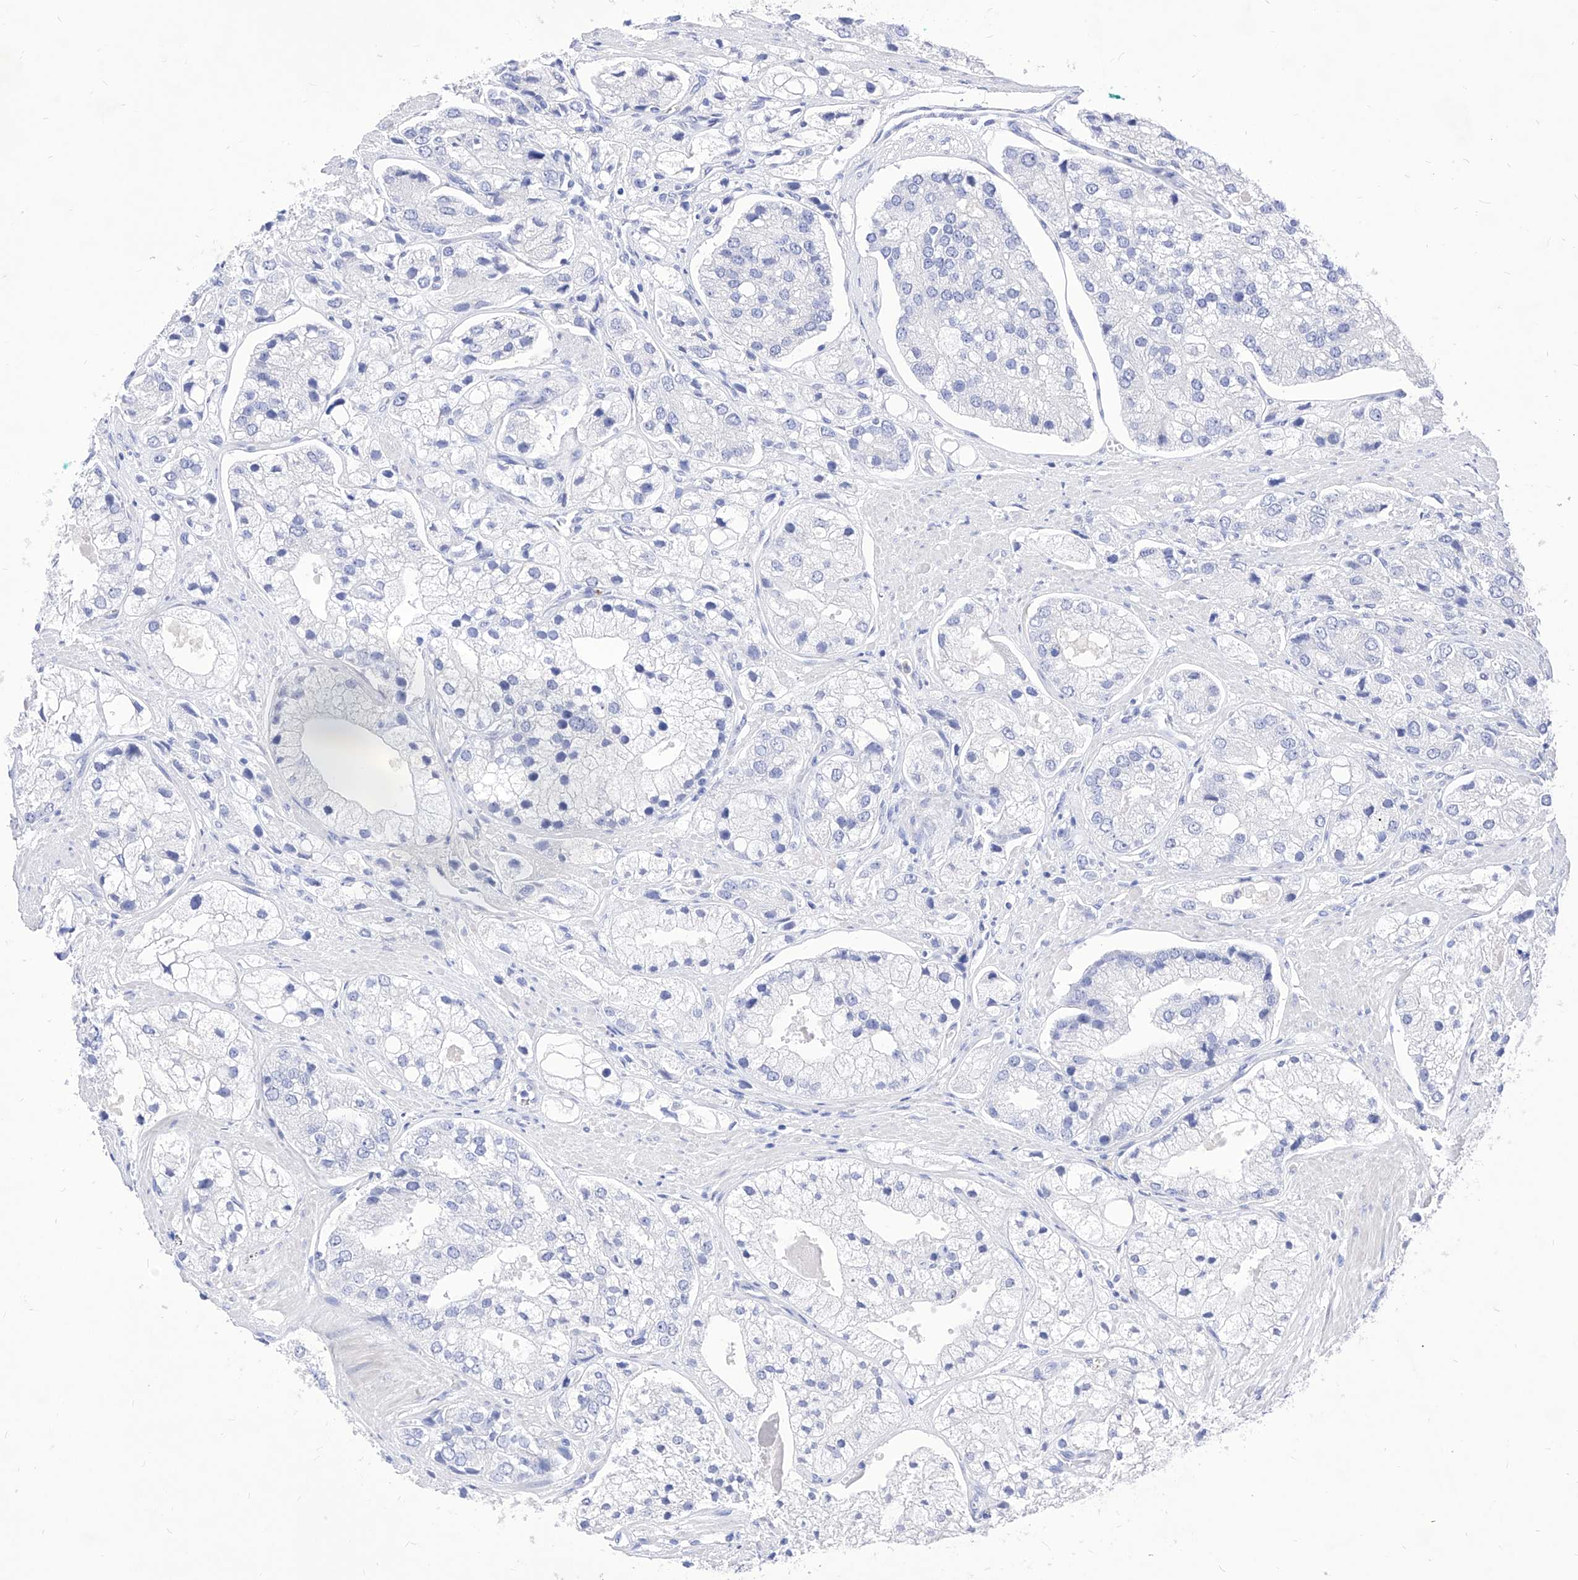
{"staining": {"intensity": "negative", "quantity": "none", "location": "none"}, "tissue": "prostate cancer", "cell_type": "Tumor cells", "image_type": "cancer", "snomed": [{"axis": "morphology", "description": "Adenocarcinoma, High grade"}, {"axis": "topography", "description": "Prostate"}], "caption": "The photomicrograph demonstrates no significant staining in tumor cells of prostate cancer.", "gene": "VAX1", "patient": {"sex": "male", "age": 50}}